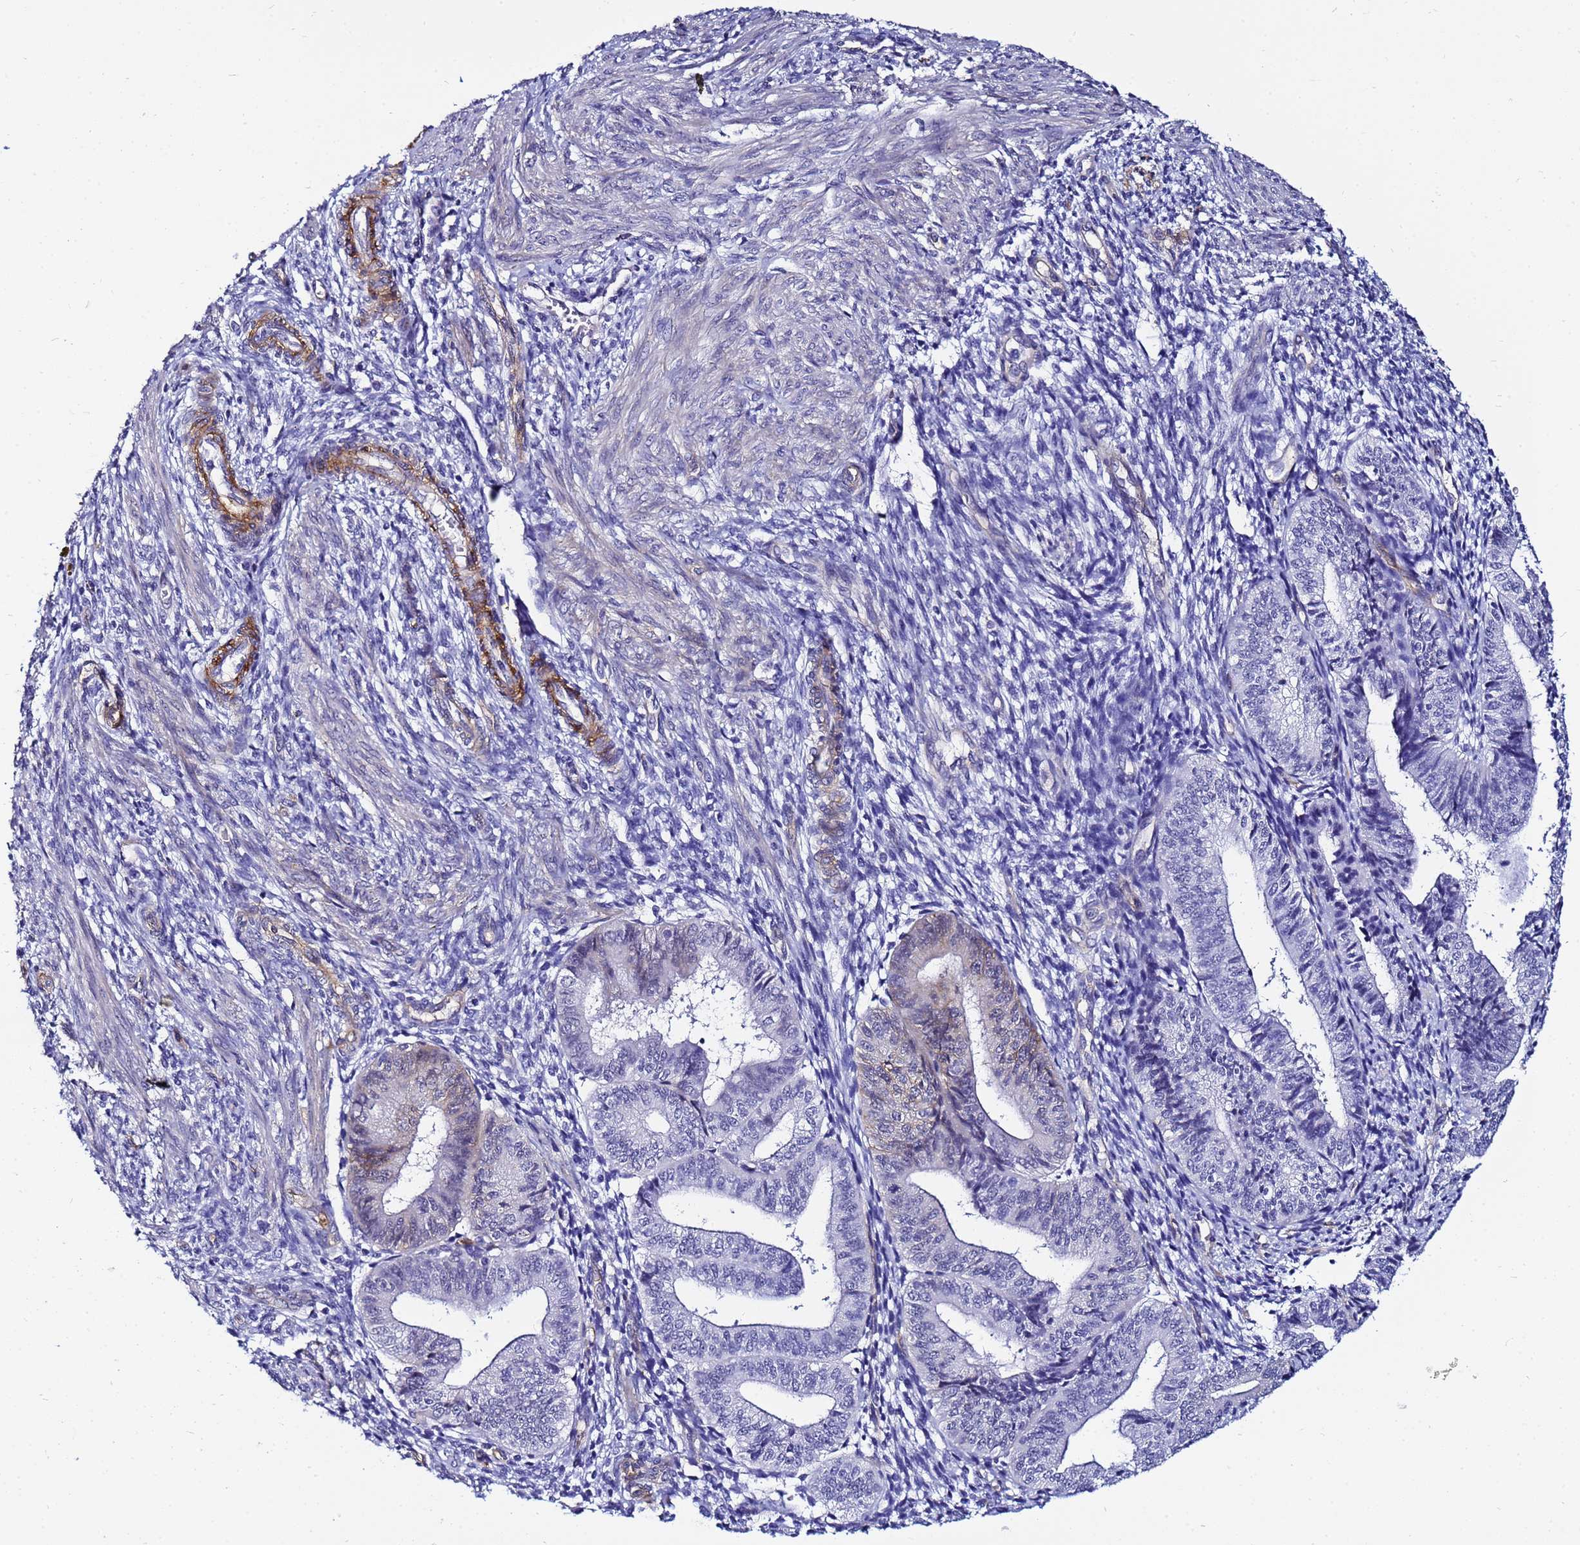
{"staining": {"intensity": "negative", "quantity": "none", "location": "none"}, "tissue": "endometrium", "cell_type": "Cells in endometrial stroma", "image_type": "normal", "snomed": [{"axis": "morphology", "description": "Normal tissue, NOS"}, {"axis": "topography", "description": "Endometrium"}], "caption": "Protein analysis of normal endometrium demonstrates no significant positivity in cells in endometrial stroma.", "gene": "DEFB104A", "patient": {"sex": "female", "age": 34}}